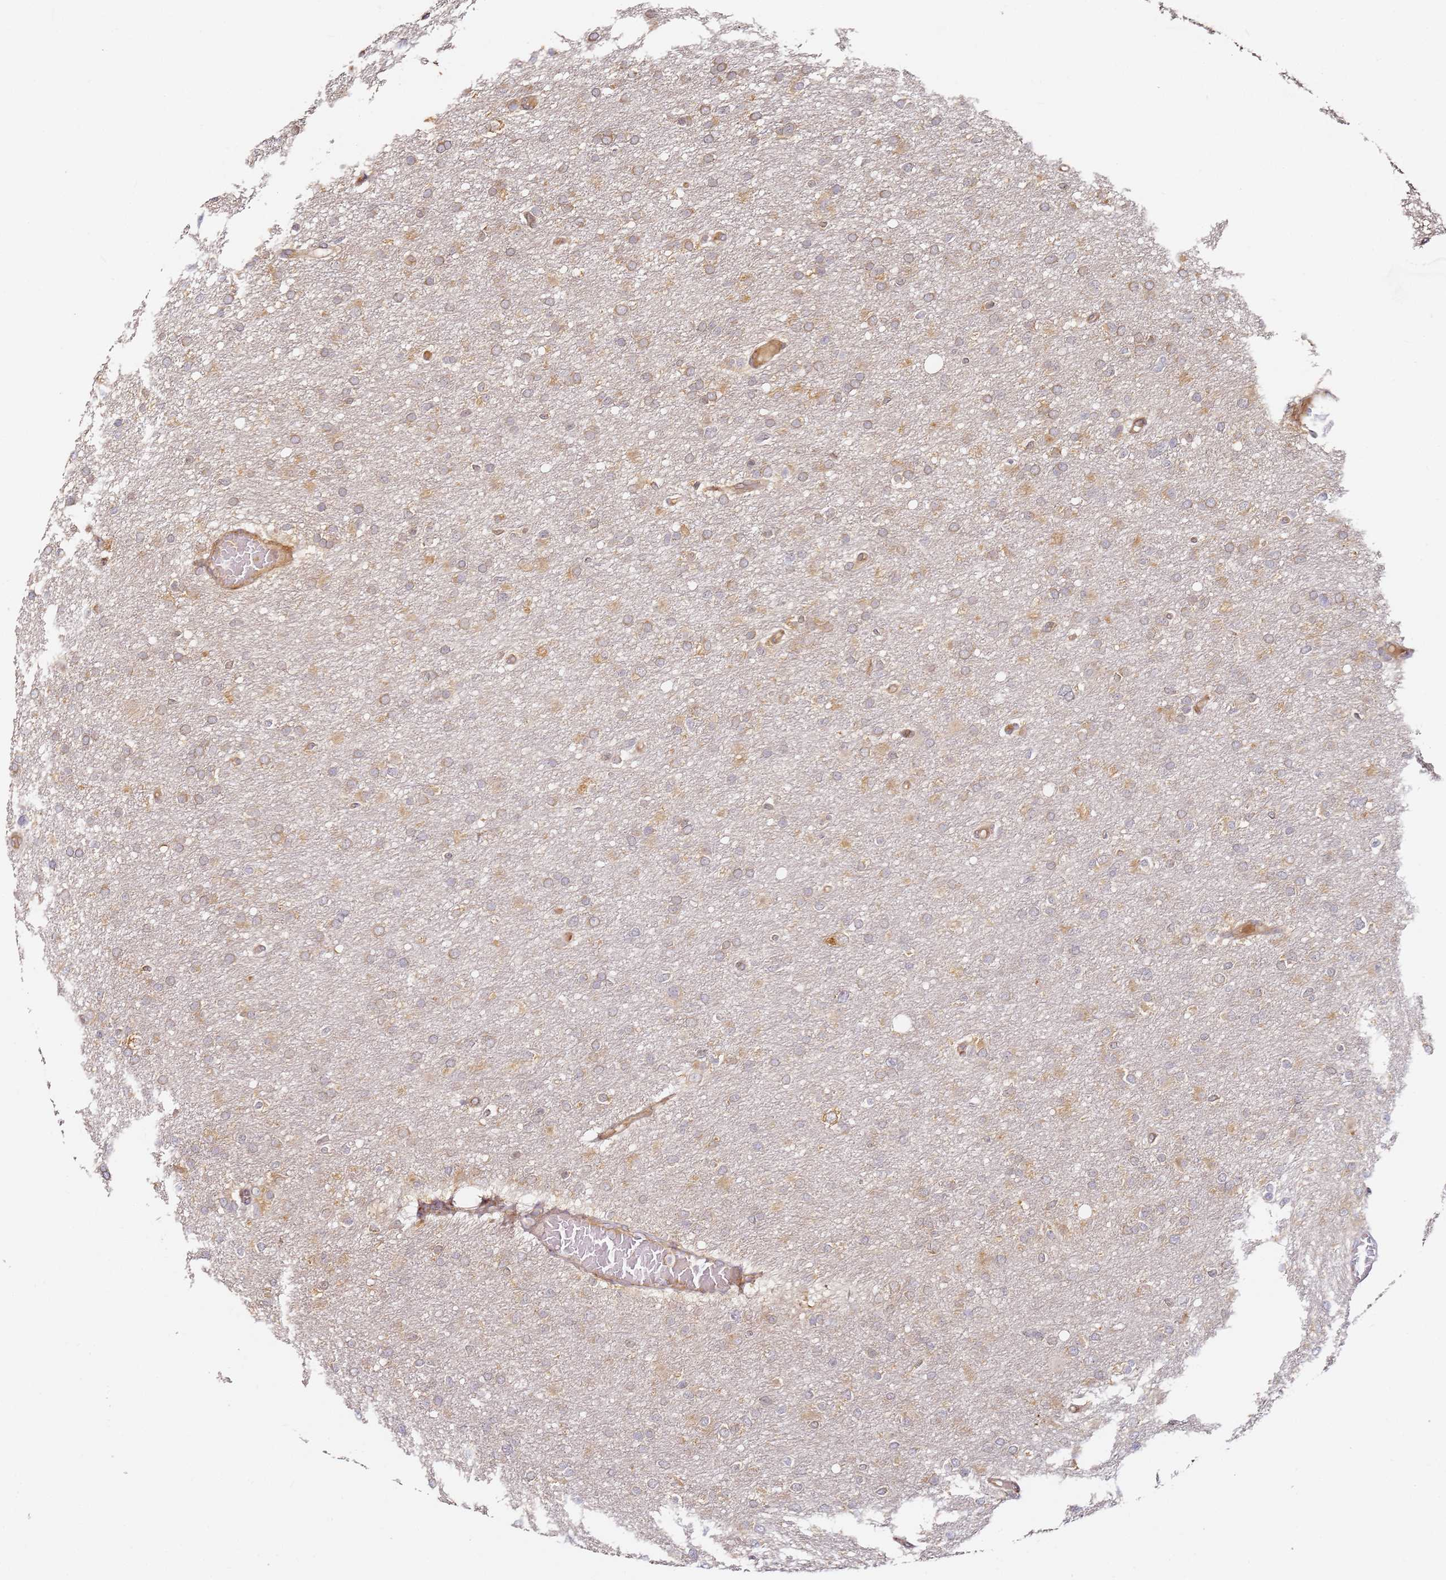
{"staining": {"intensity": "weak", "quantity": "<25%", "location": "cytoplasmic/membranous"}, "tissue": "glioma", "cell_type": "Tumor cells", "image_type": "cancer", "snomed": [{"axis": "morphology", "description": "Glioma, malignant, High grade"}, {"axis": "topography", "description": "Cerebral cortex"}], "caption": "This photomicrograph is of malignant glioma (high-grade) stained with immunohistochemistry (IHC) to label a protein in brown with the nuclei are counter-stained blue. There is no staining in tumor cells.", "gene": "RPS3A", "patient": {"sex": "female", "age": 36}}